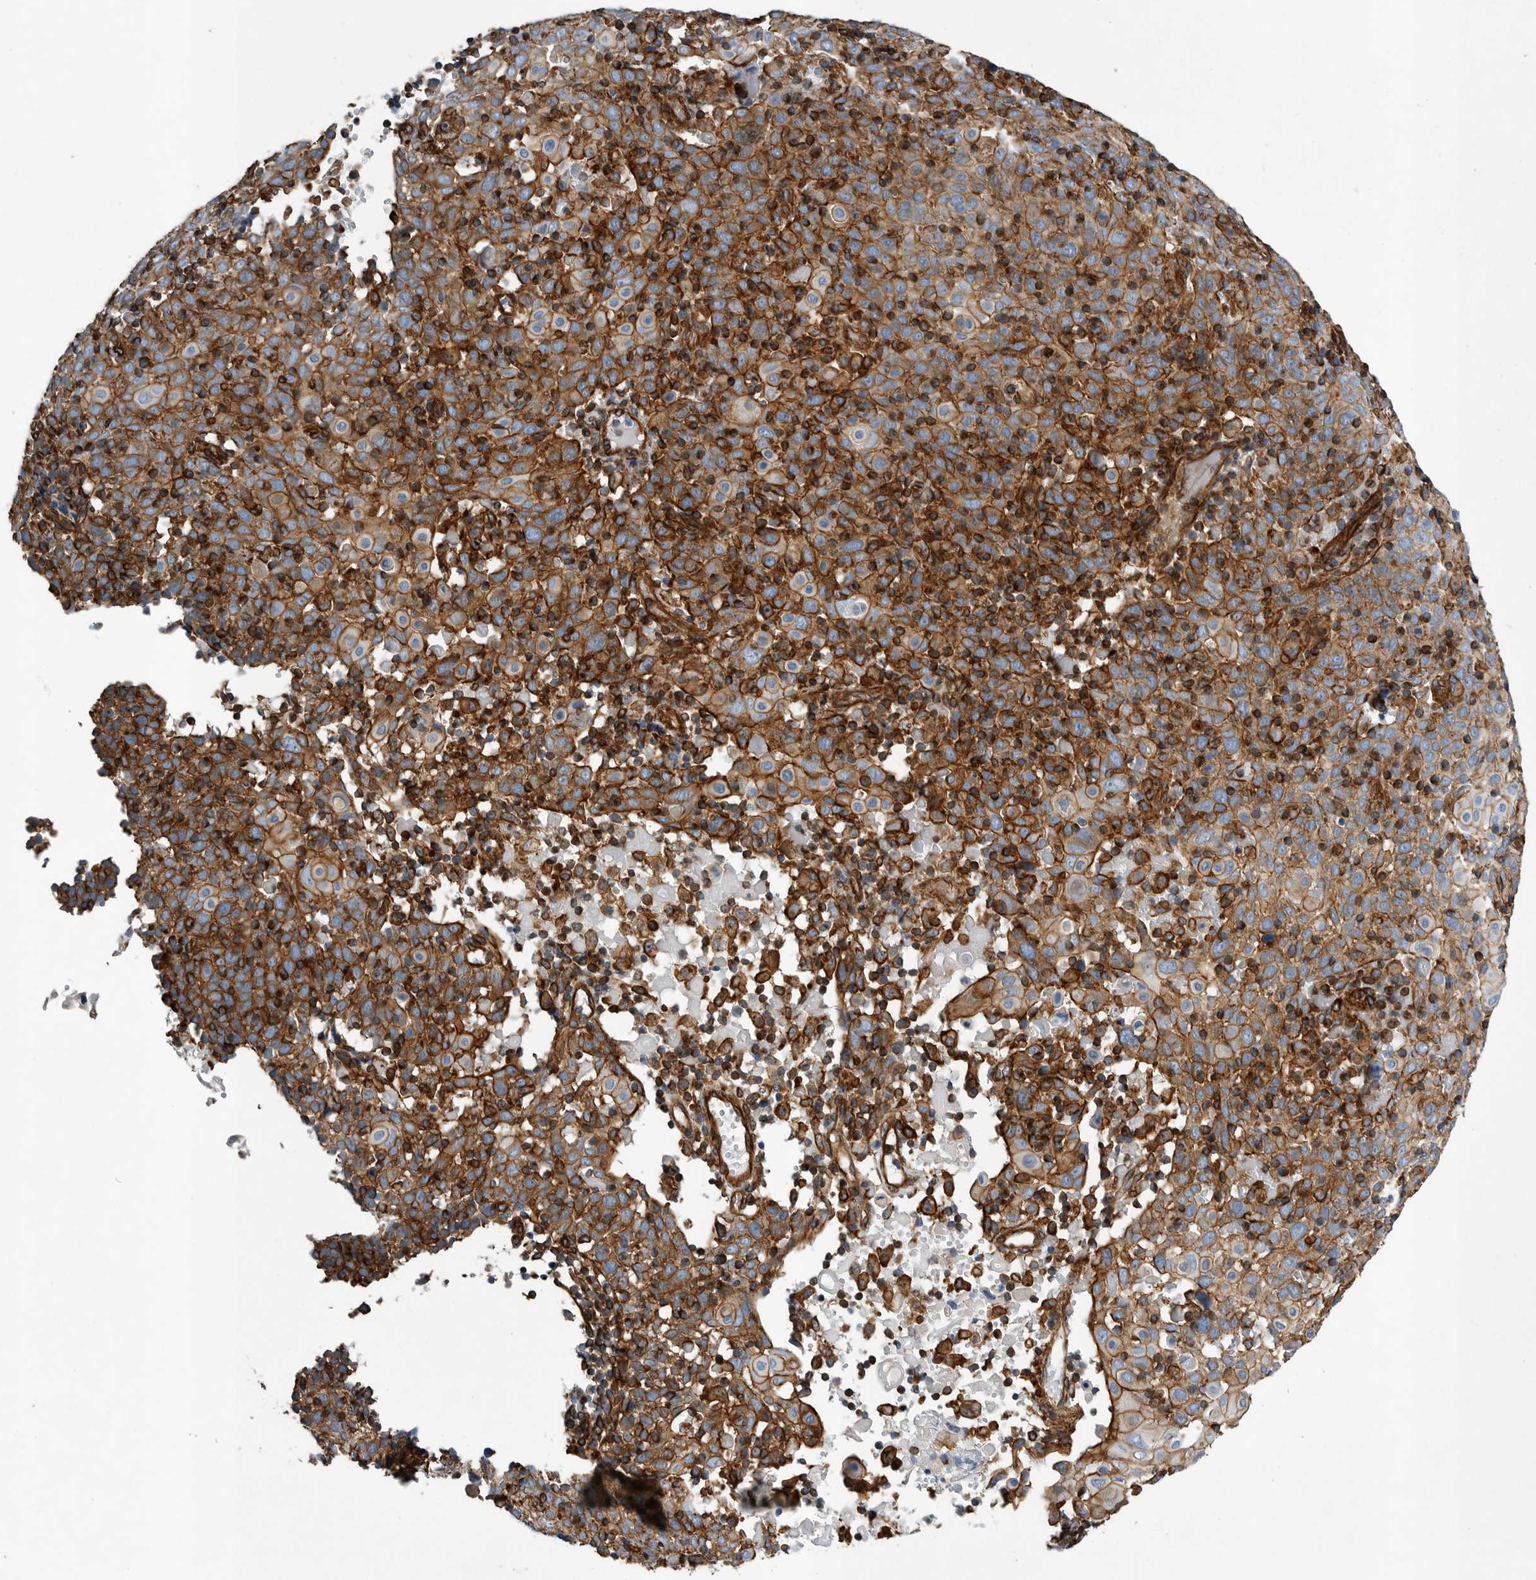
{"staining": {"intensity": "strong", "quantity": "25%-75%", "location": "cytoplasmic/membranous"}, "tissue": "cervical cancer", "cell_type": "Tumor cells", "image_type": "cancer", "snomed": [{"axis": "morphology", "description": "Squamous cell carcinoma, NOS"}, {"axis": "topography", "description": "Cervix"}], "caption": "A brown stain highlights strong cytoplasmic/membranous expression of a protein in cervical cancer tumor cells.", "gene": "PLEC", "patient": {"sex": "female", "age": 74}}